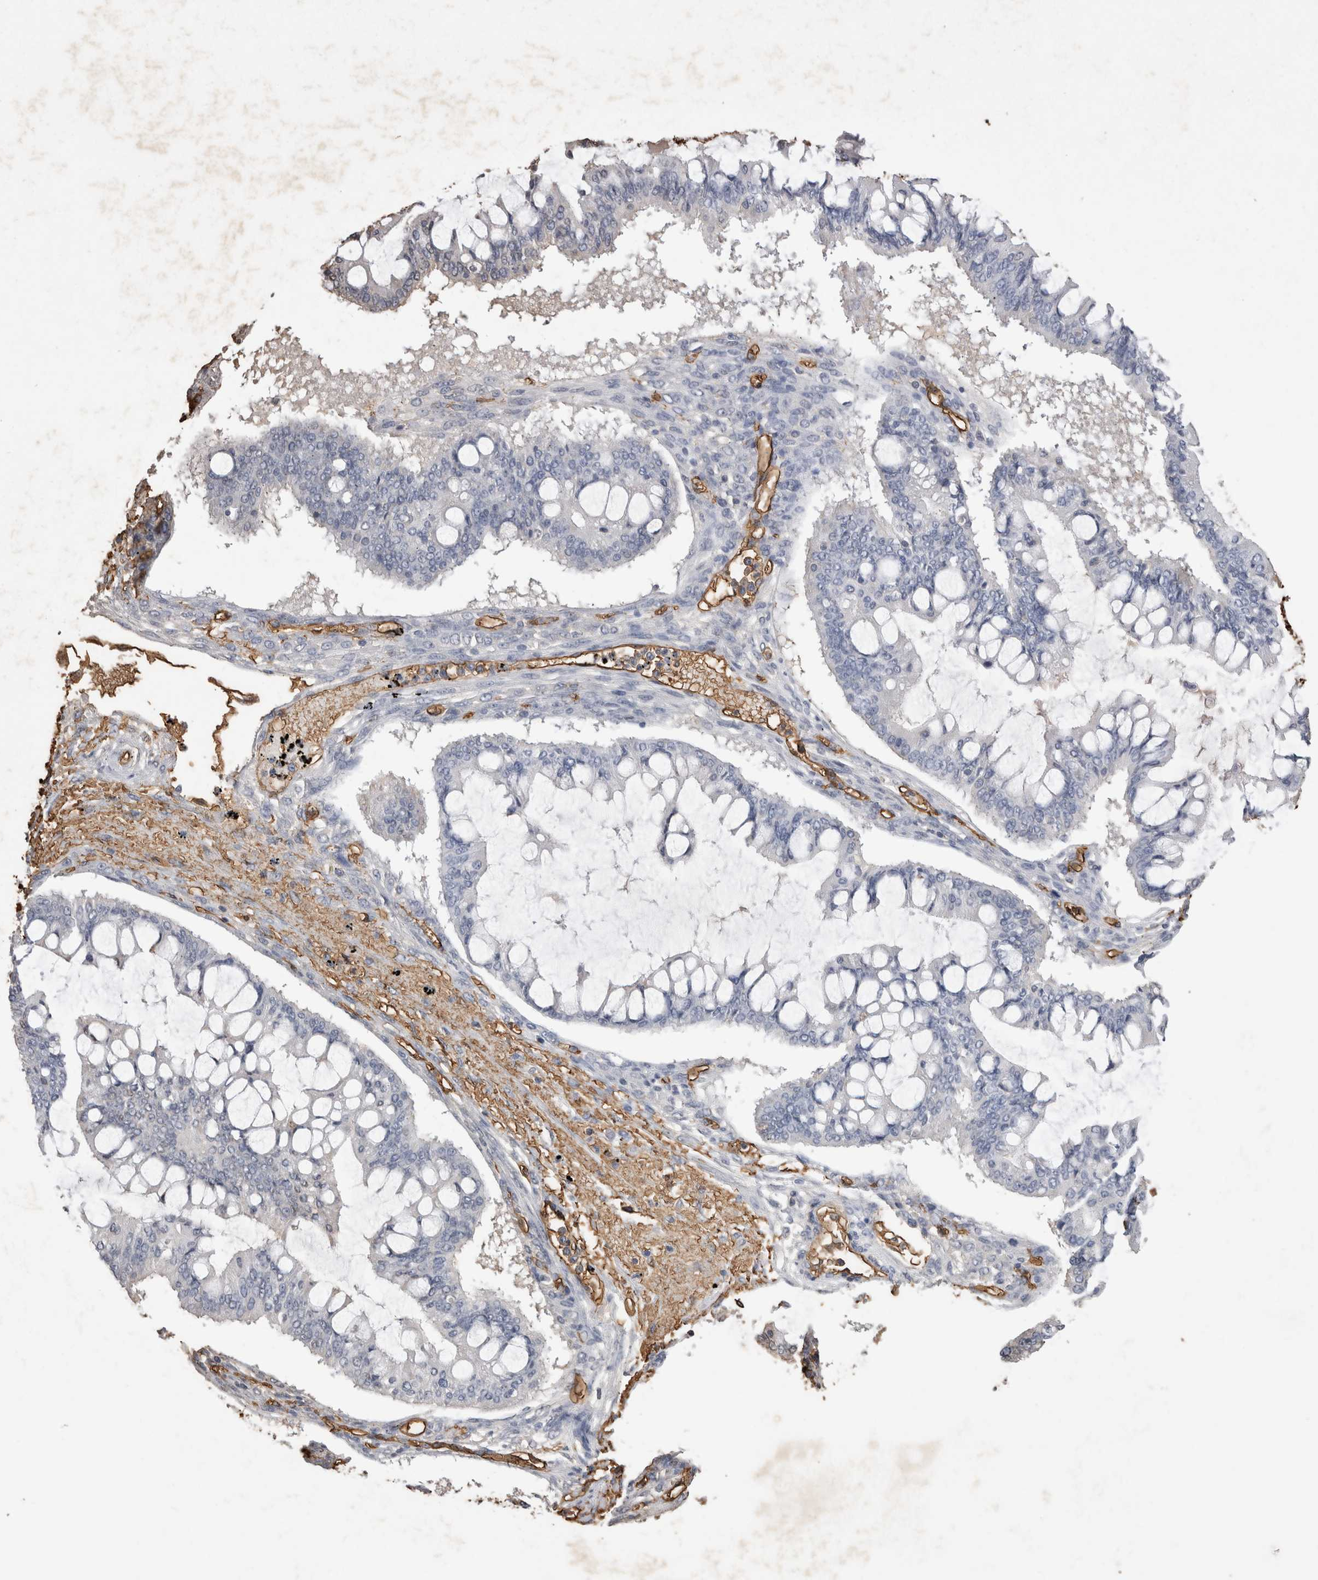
{"staining": {"intensity": "negative", "quantity": "none", "location": "none"}, "tissue": "ovarian cancer", "cell_type": "Tumor cells", "image_type": "cancer", "snomed": [{"axis": "morphology", "description": "Cystadenocarcinoma, mucinous, NOS"}, {"axis": "topography", "description": "Ovary"}], "caption": "There is no significant staining in tumor cells of ovarian cancer. (Stains: DAB (3,3'-diaminobenzidine) immunohistochemistry with hematoxylin counter stain, Microscopy: brightfield microscopy at high magnification).", "gene": "IL17RC", "patient": {"sex": "female", "age": 73}}